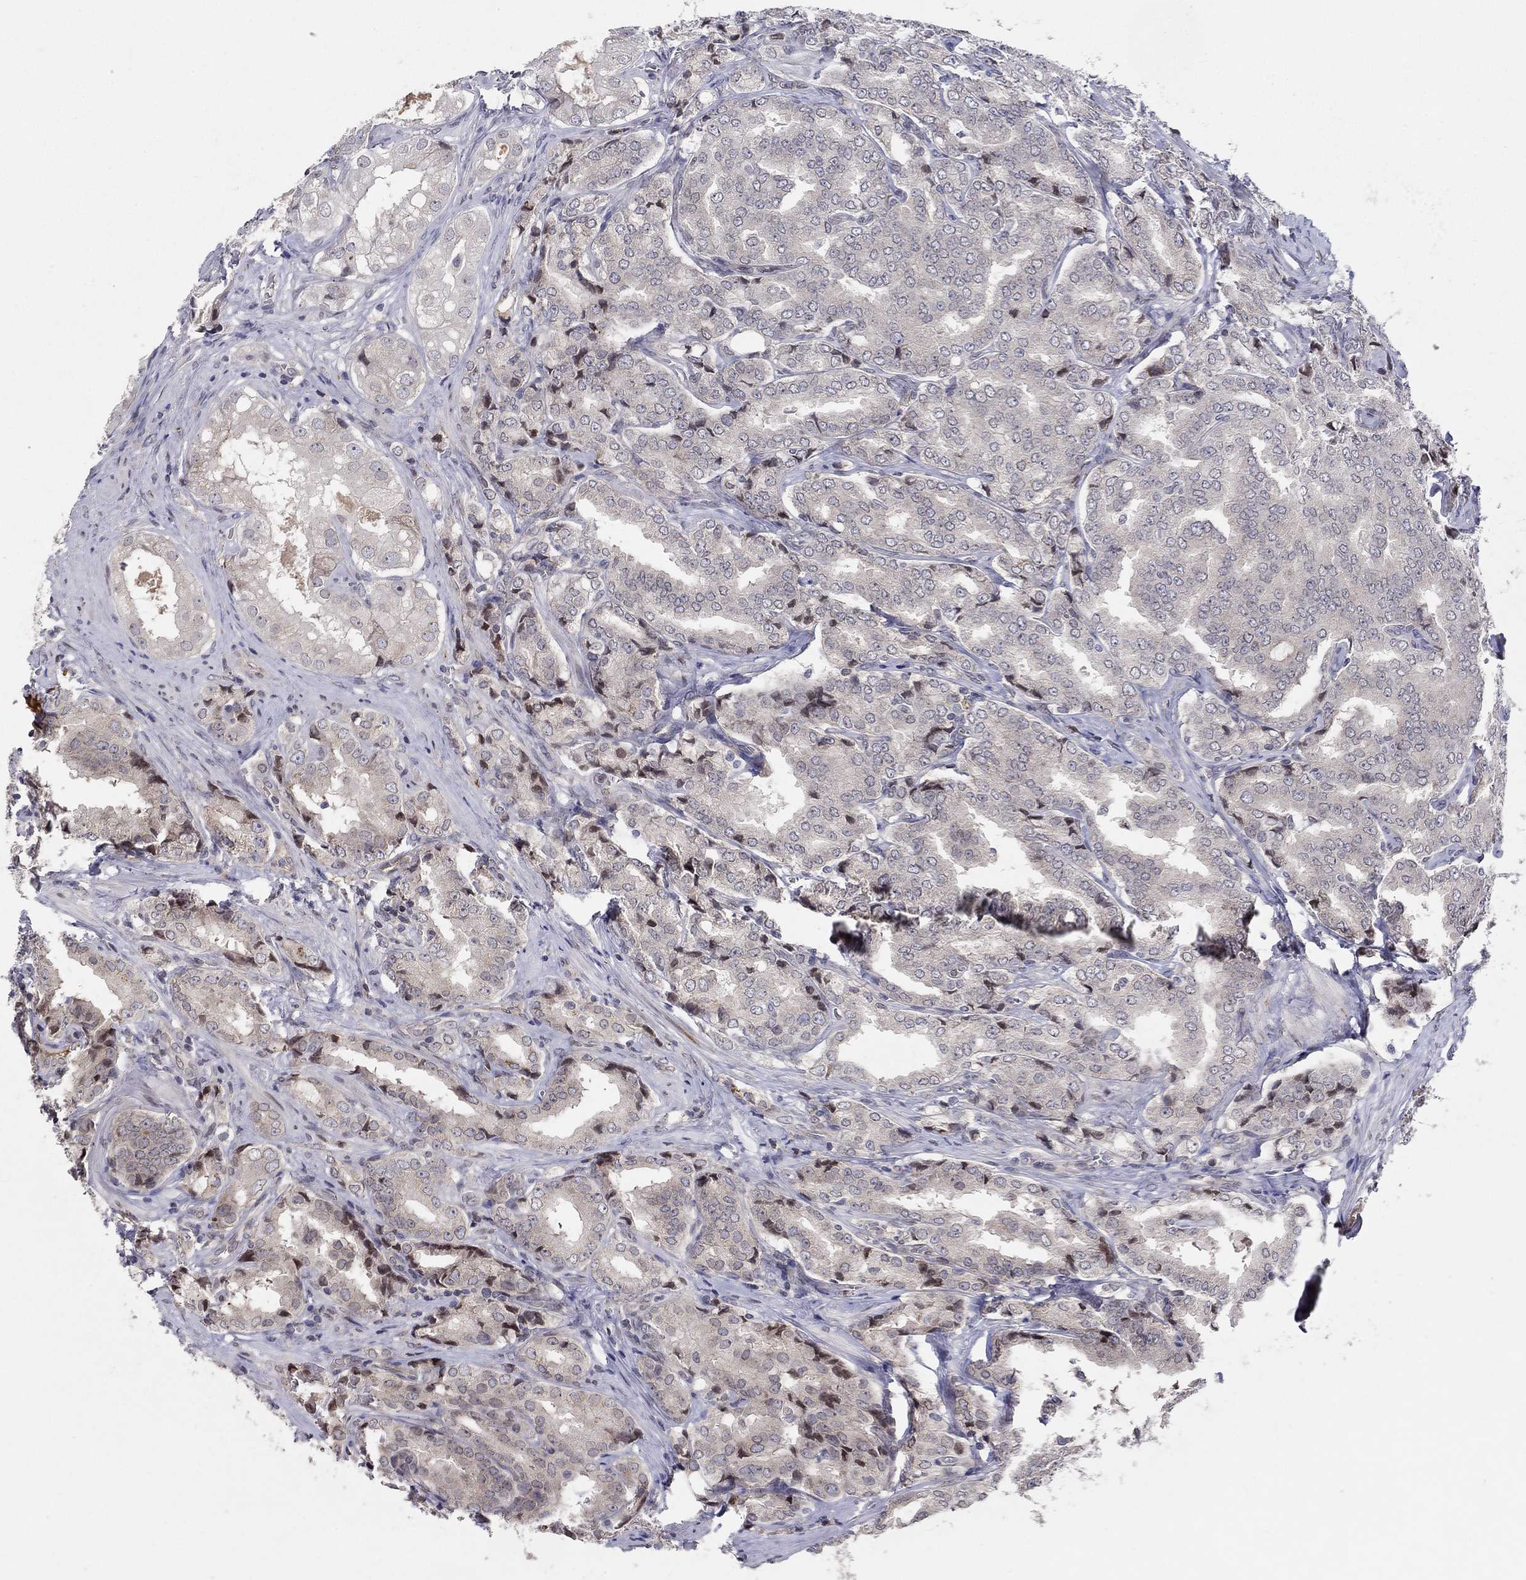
{"staining": {"intensity": "strong", "quantity": "<25%", "location": "nuclear"}, "tissue": "prostate cancer", "cell_type": "Tumor cells", "image_type": "cancer", "snomed": [{"axis": "morphology", "description": "Adenocarcinoma, NOS"}, {"axis": "topography", "description": "Prostate"}], "caption": "Immunohistochemistry histopathology image of neoplastic tissue: human prostate cancer (adenocarcinoma) stained using immunohistochemistry (IHC) reveals medium levels of strong protein expression localized specifically in the nuclear of tumor cells, appearing as a nuclear brown color.", "gene": "CETN3", "patient": {"sex": "male", "age": 65}}